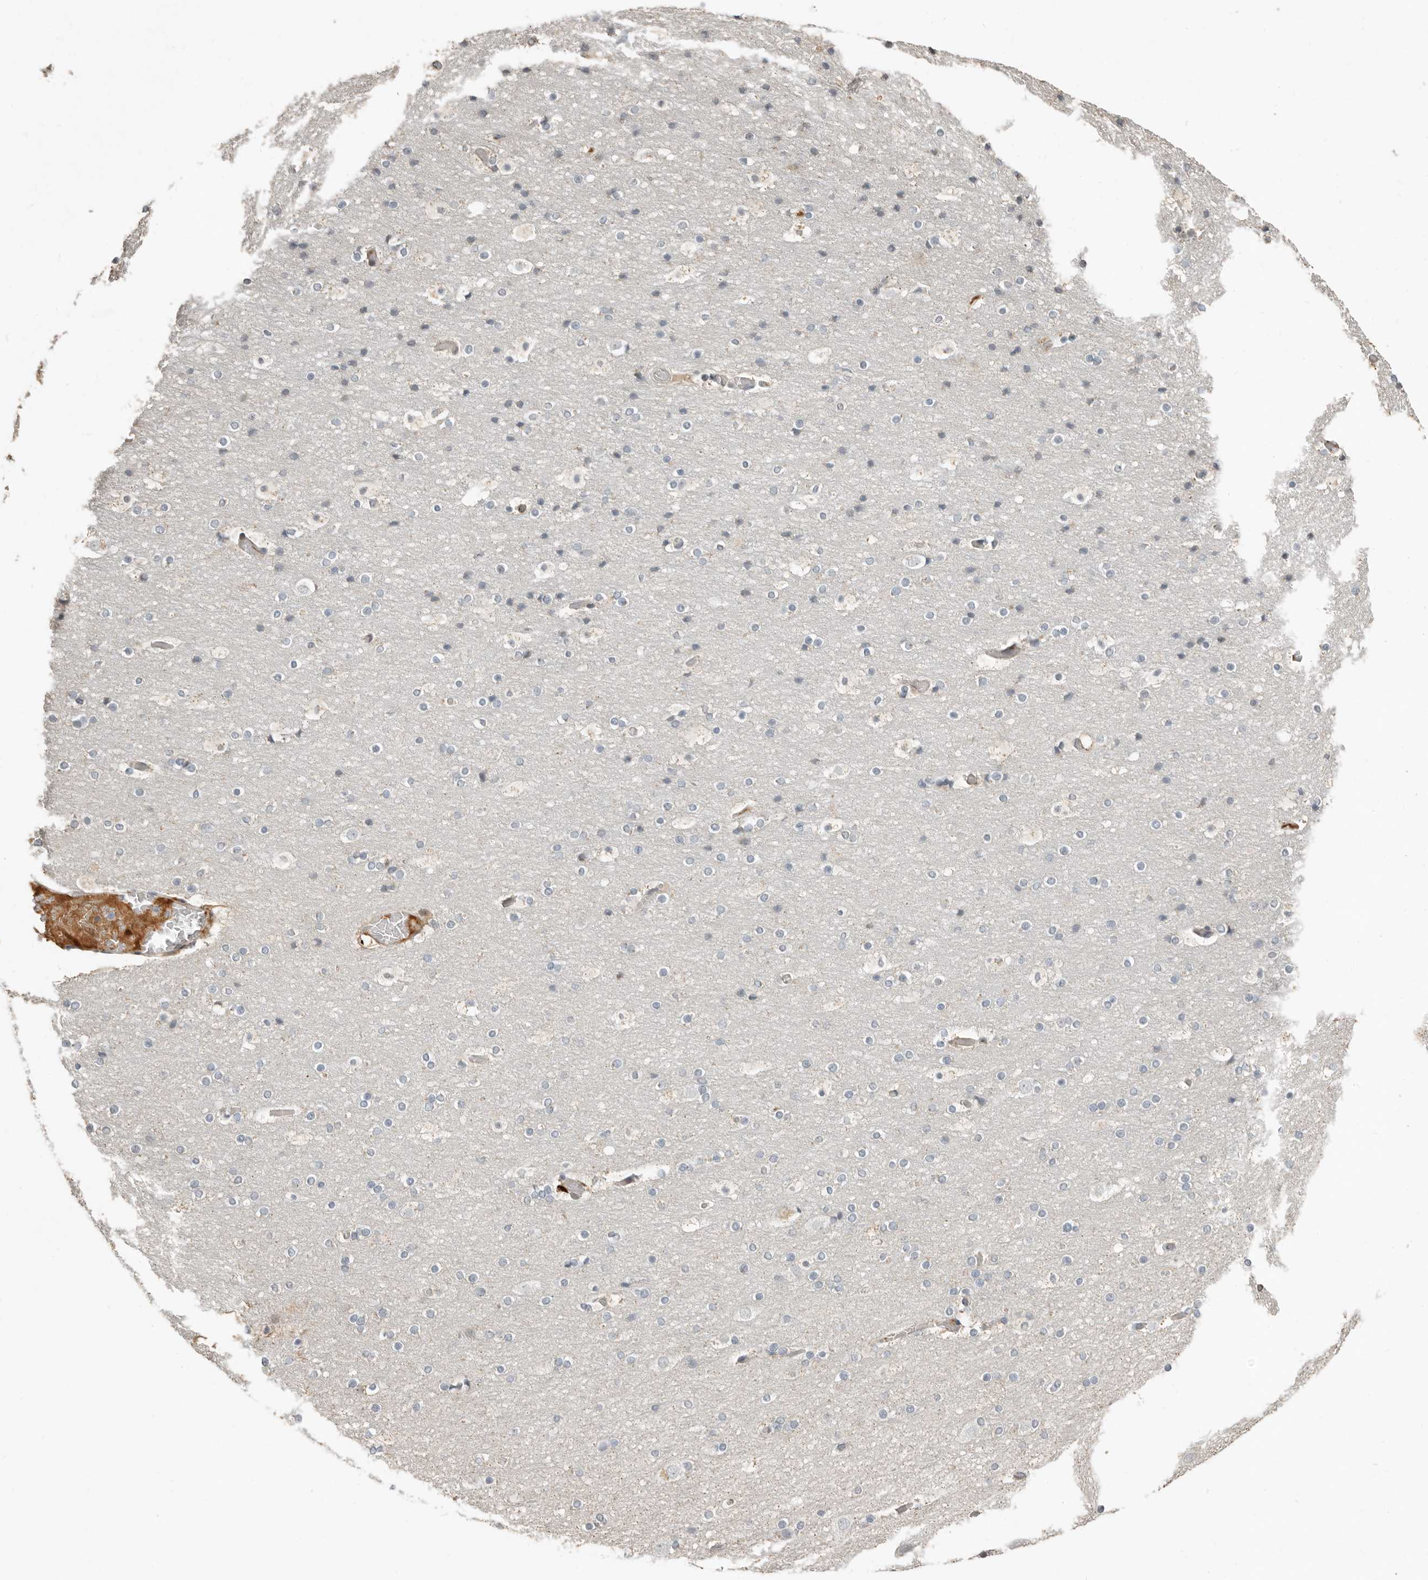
{"staining": {"intensity": "moderate", "quantity": "25%-75%", "location": "cytoplasmic/membranous"}, "tissue": "cerebral cortex", "cell_type": "Endothelial cells", "image_type": "normal", "snomed": [{"axis": "morphology", "description": "Normal tissue, NOS"}, {"axis": "topography", "description": "Cerebral cortex"}], "caption": "Protein expression analysis of benign human cerebral cortex reveals moderate cytoplasmic/membranous expression in approximately 25%-75% of endothelial cells.", "gene": "KLHL38", "patient": {"sex": "male", "age": 57}}